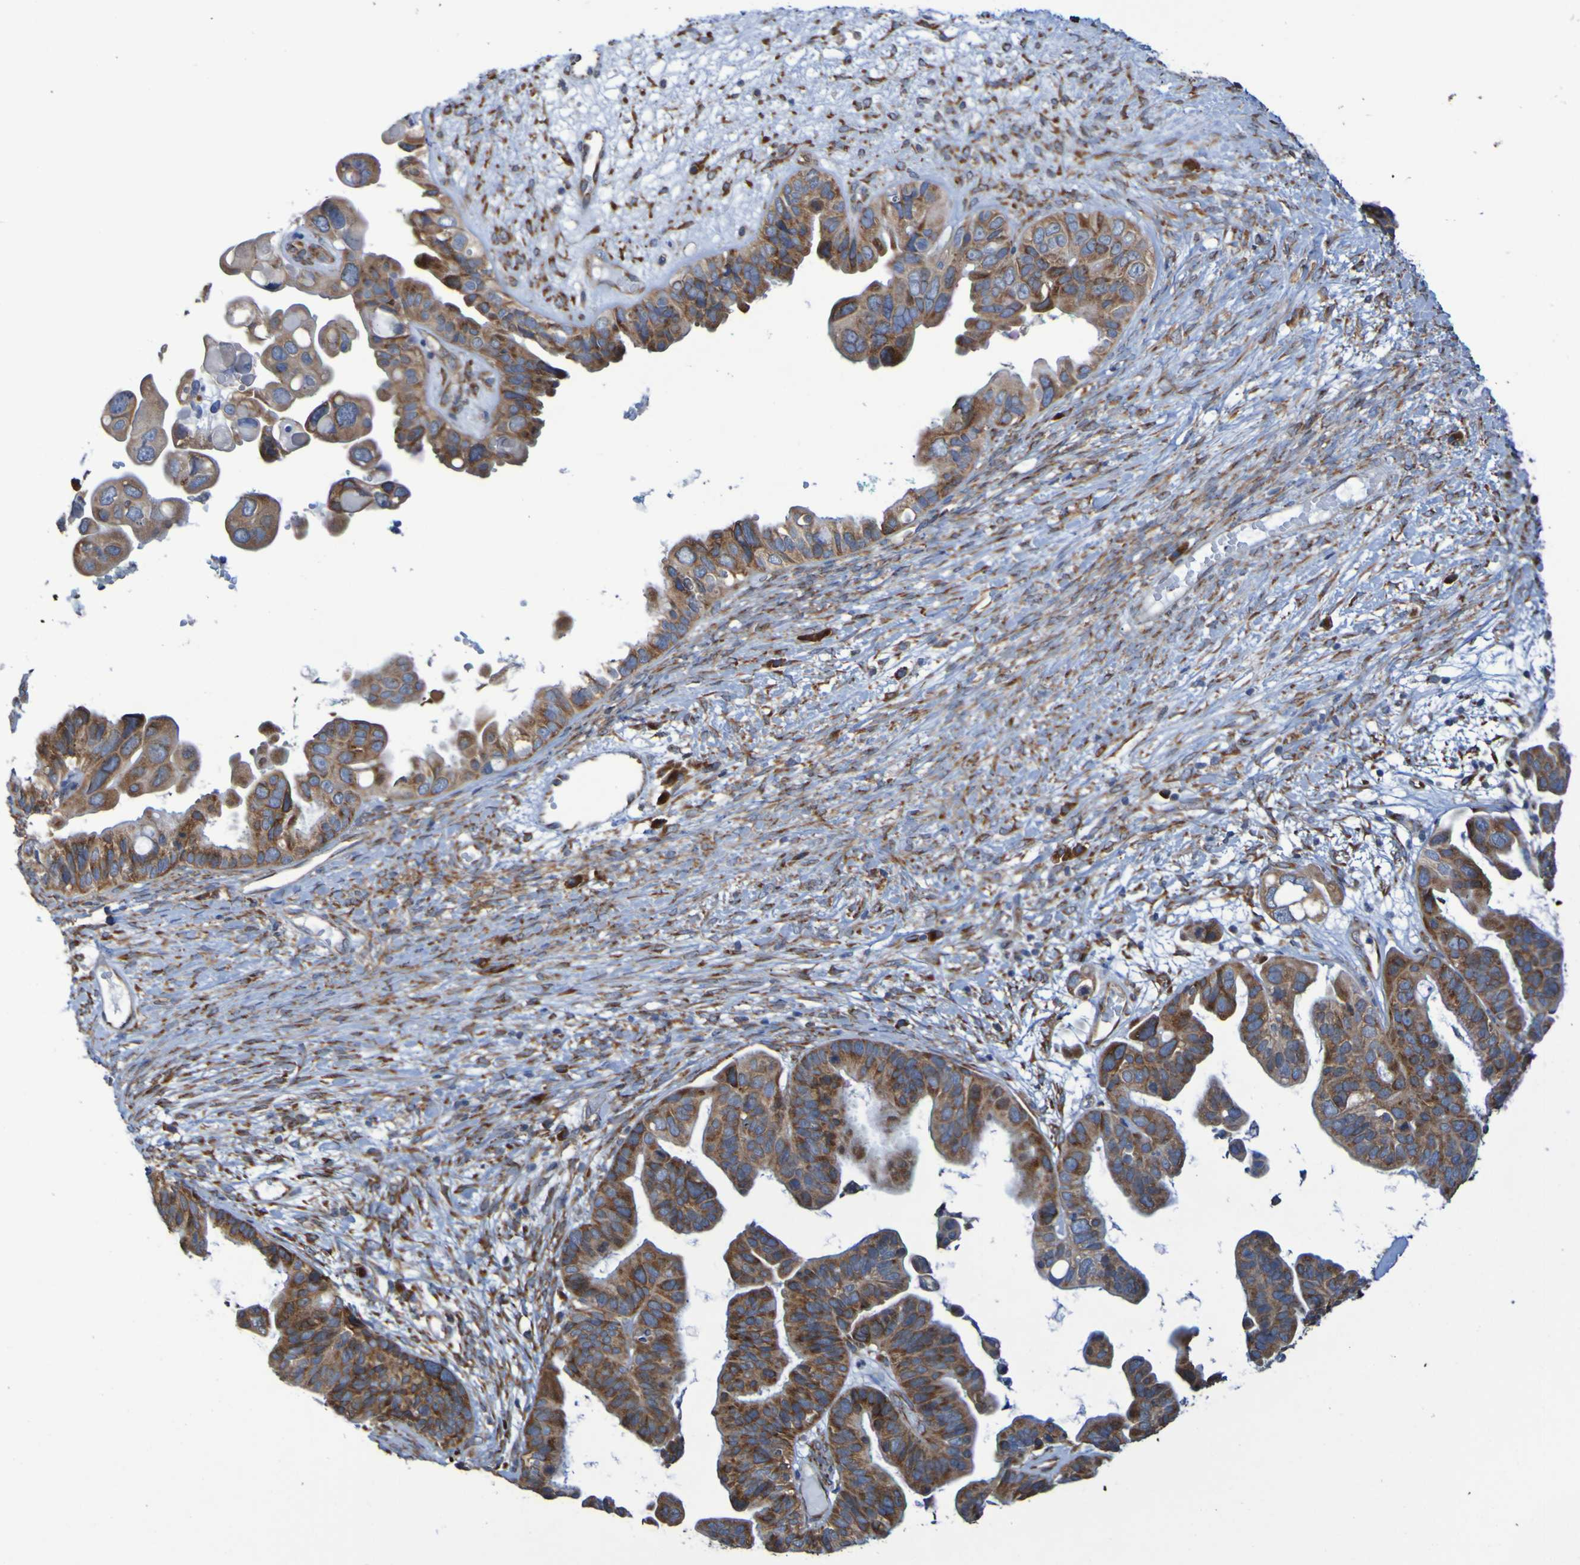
{"staining": {"intensity": "strong", "quantity": ">75%", "location": "cytoplasmic/membranous"}, "tissue": "ovarian cancer", "cell_type": "Tumor cells", "image_type": "cancer", "snomed": [{"axis": "morphology", "description": "Cystadenocarcinoma, serous, NOS"}, {"axis": "topography", "description": "Ovary"}], "caption": "This photomicrograph reveals ovarian cancer (serous cystadenocarcinoma) stained with IHC to label a protein in brown. The cytoplasmic/membranous of tumor cells show strong positivity for the protein. Nuclei are counter-stained blue.", "gene": "FKBP3", "patient": {"sex": "female", "age": 56}}